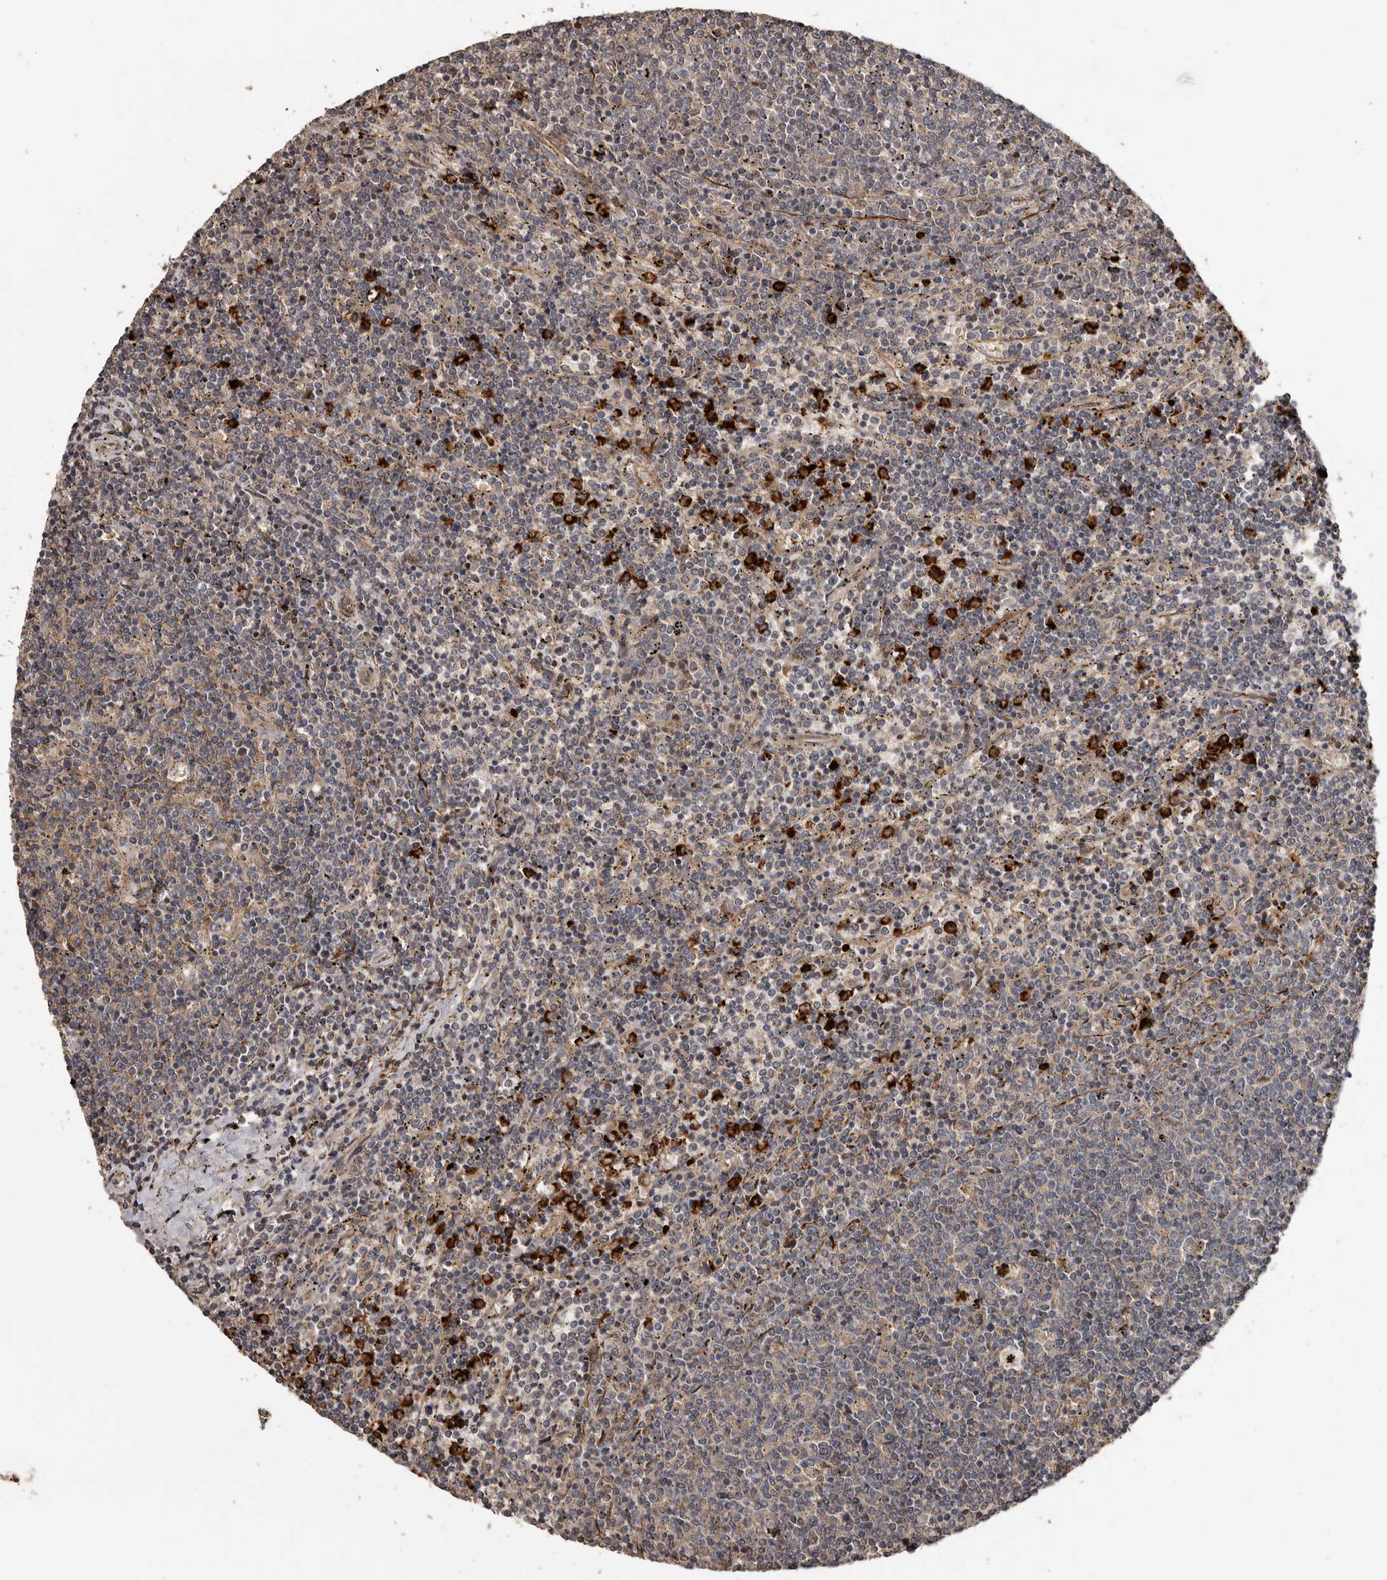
{"staining": {"intensity": "weak", "quantity": "<25%", "location": "cytoplasmic/membranous"}, "tissue": "lymphoma", "cell_type": "Tumor cells", "image_type": "cancer", "snomed": [{"axis": "morphology", "description": "Malignant lymphoma, non-Hodgkin's type, Low grade"}, {"axis": "topography", "description": "Spleen"}], "caption": "Lymphoma was stained to show a protein in brown. There is no significant staining in tumor cells.", "gene": "ARHGEF5", "patient": {"sex": "female", "age": 50}}